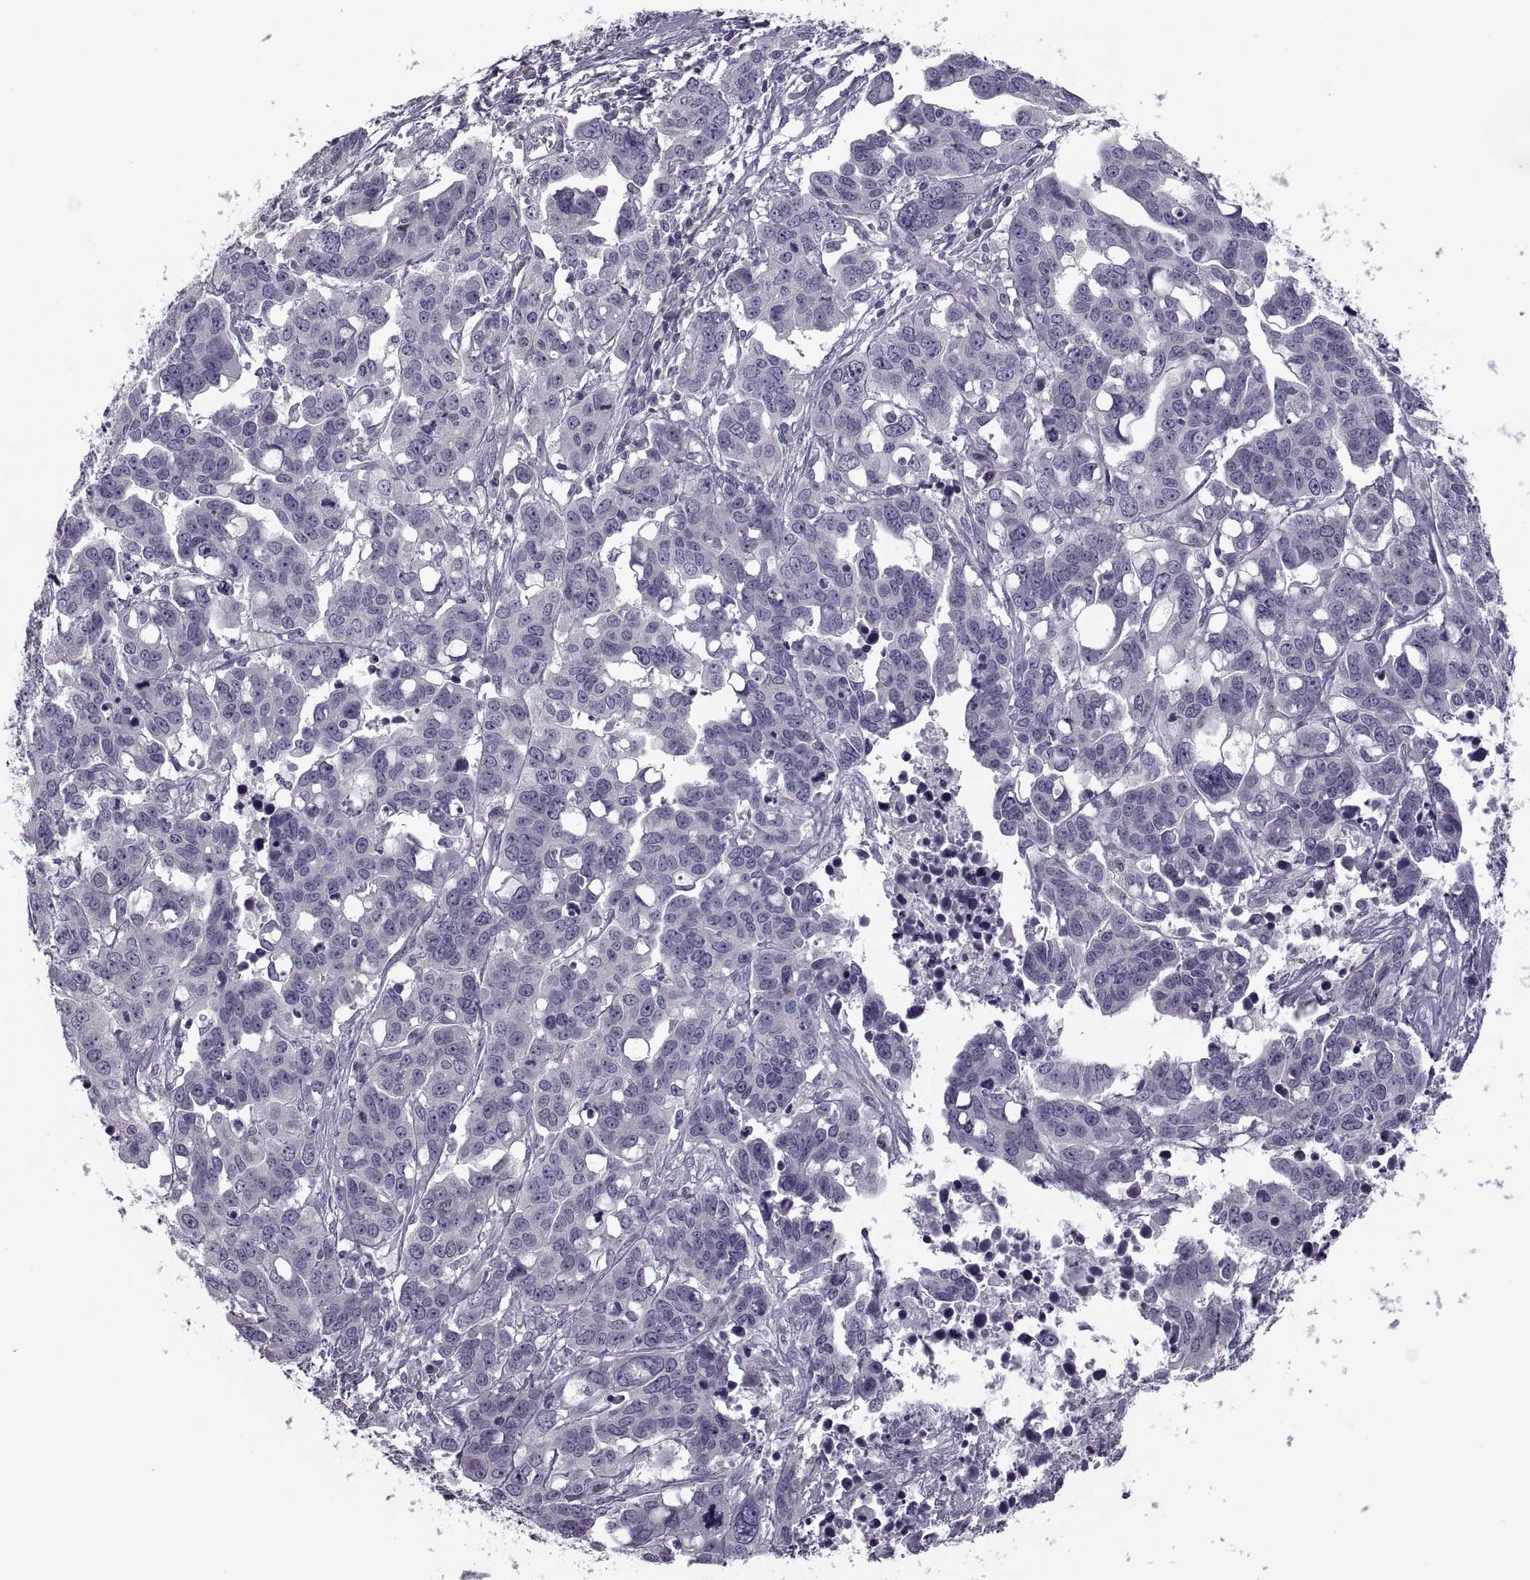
{"staining": {"intensity": "negative", "quantity": "none", "location": "none"}, "tissue": "ovarian cancer", "cell_type": "Tumor cells", "image_type": "cancer", "snomed": [{"axis": "morphology", "description": "Carcinoma, endometroid"}, {"axis": "topography", "description": "Ovary"}], "caption": "DAB (3,3'-diaminobenzidine) immunohistochemical staining of ovarian cancer (endometroid carcinoma) displays no significant positivity in tumor cells.", "gene": "PRSS54", "patient": {"sex": "female", "age": 78}}